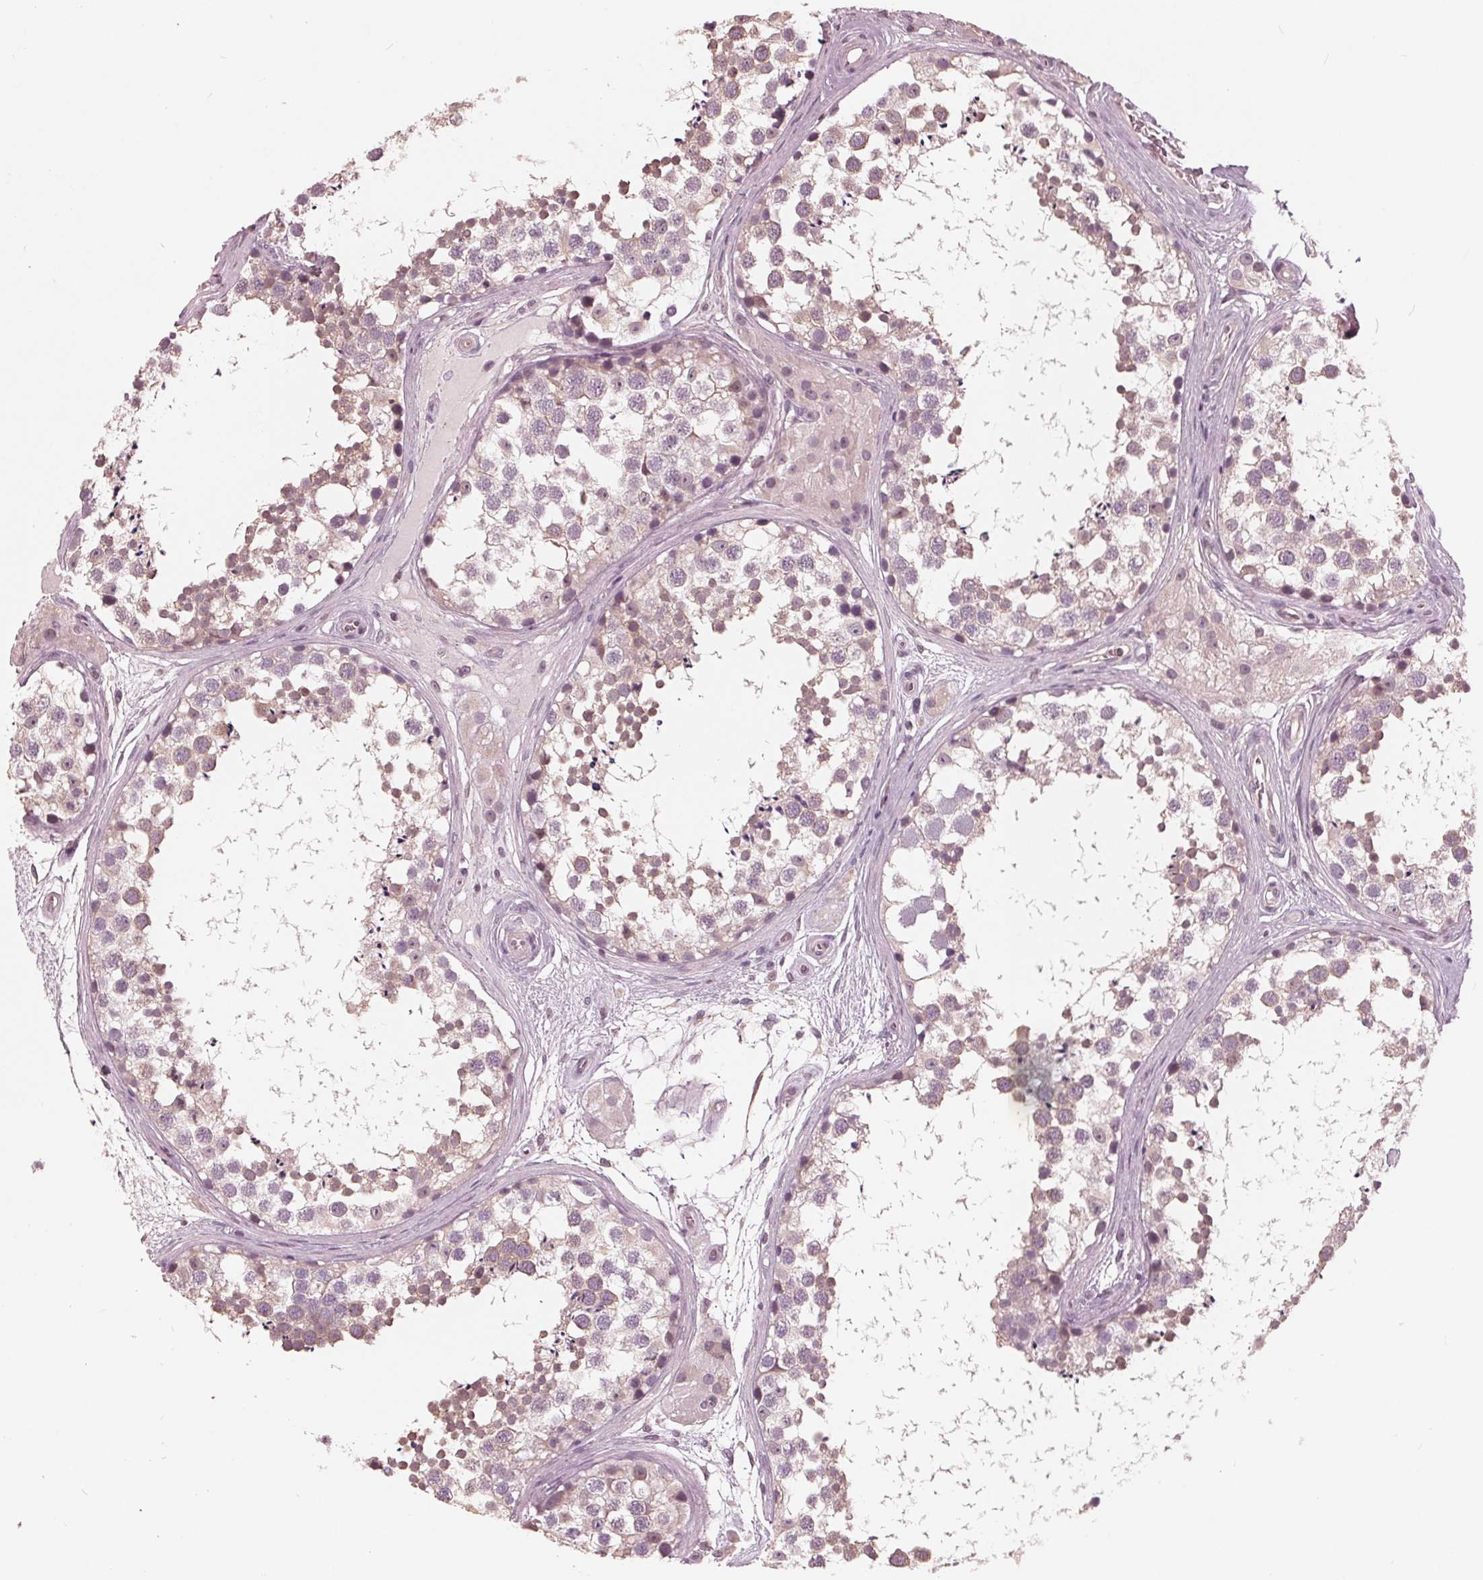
{"staining": {"intensity": "weak", "quantity": "25%-75%", "location": "nuclear"}, "tissue": "testis", "cell_type": "Cells in seminiferous ducts", "image_type": "normal", "snomed": [{"axis": "morphology", "description": "Normal tissue, NOS"}, {"axis": "morphology", "description": "Seminoma, NOS"}, {"axis": "topography", "description": "Testis"}], "caption": "Brown immunohistochemical staining in normal testis exhibits weak nuclear staining in approximately 25%-75% of cells in seminiferous ducts. (DAB IHC with brightfield microscopy, high magnification).", "gene": "ING3", "patient": {"sex": "male", "age": 65}}